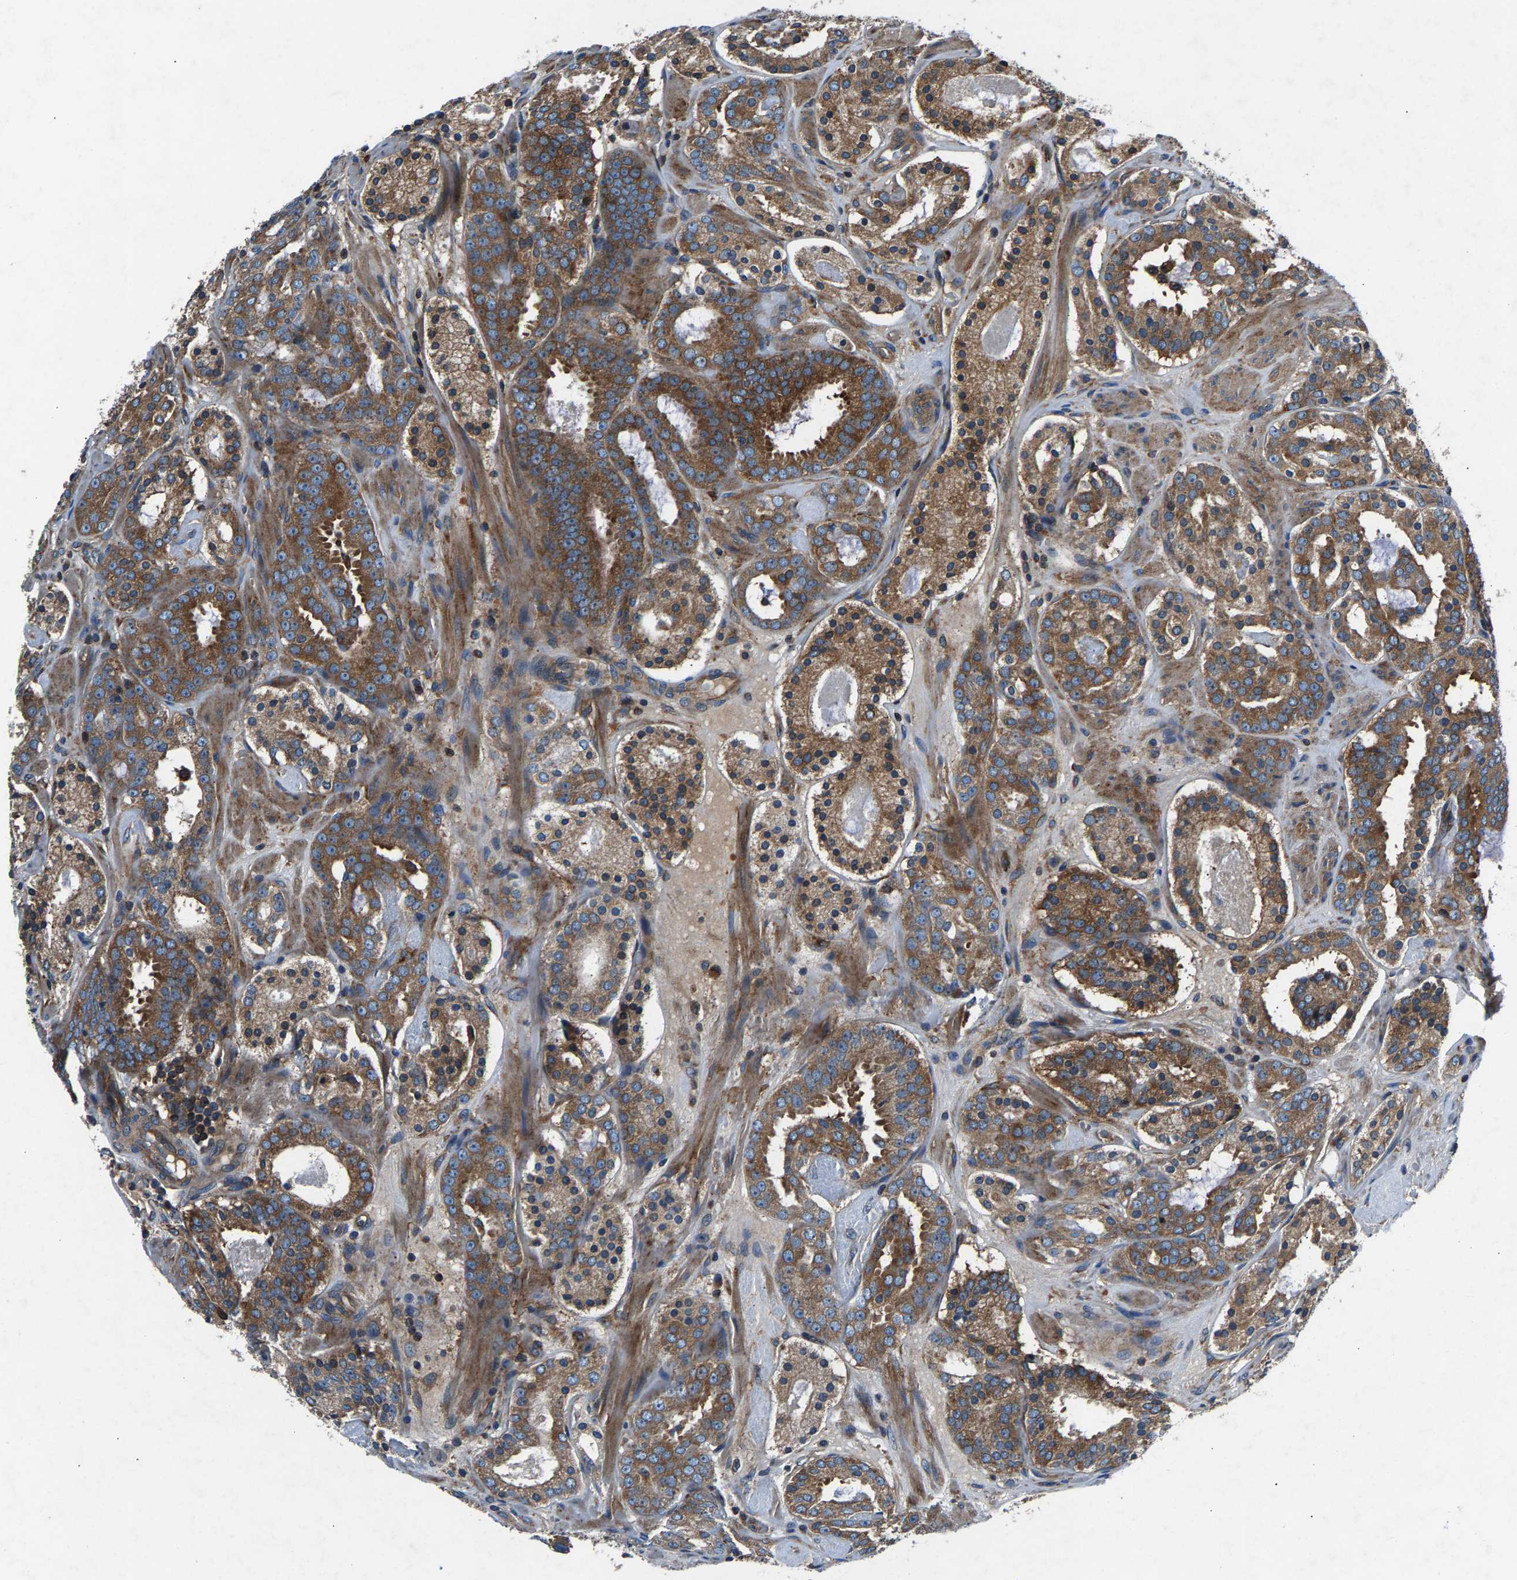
{"staining": {"intensity": "moderate", "quantity": ">75%", "location": "cytoplasmic/membranous"}, "tissue": "prostate cancer", "cell_type": "Tumor cells", "image_type": "cancer", "snomed": [{"axis": "morphology", "description": "Adenocarcinoma, Low grade"}, {"axis": "topography", "description": "Prostate"}], "caption": "This is a micrograph of IHC staining of prostate cancer (low-grade adenocarcinoma), which shows moderate positivity in the cytoplasmic/membranous of tumor cells.", "gene": "LPCAT1", "patient": {"sex": "male", "age": 69}}